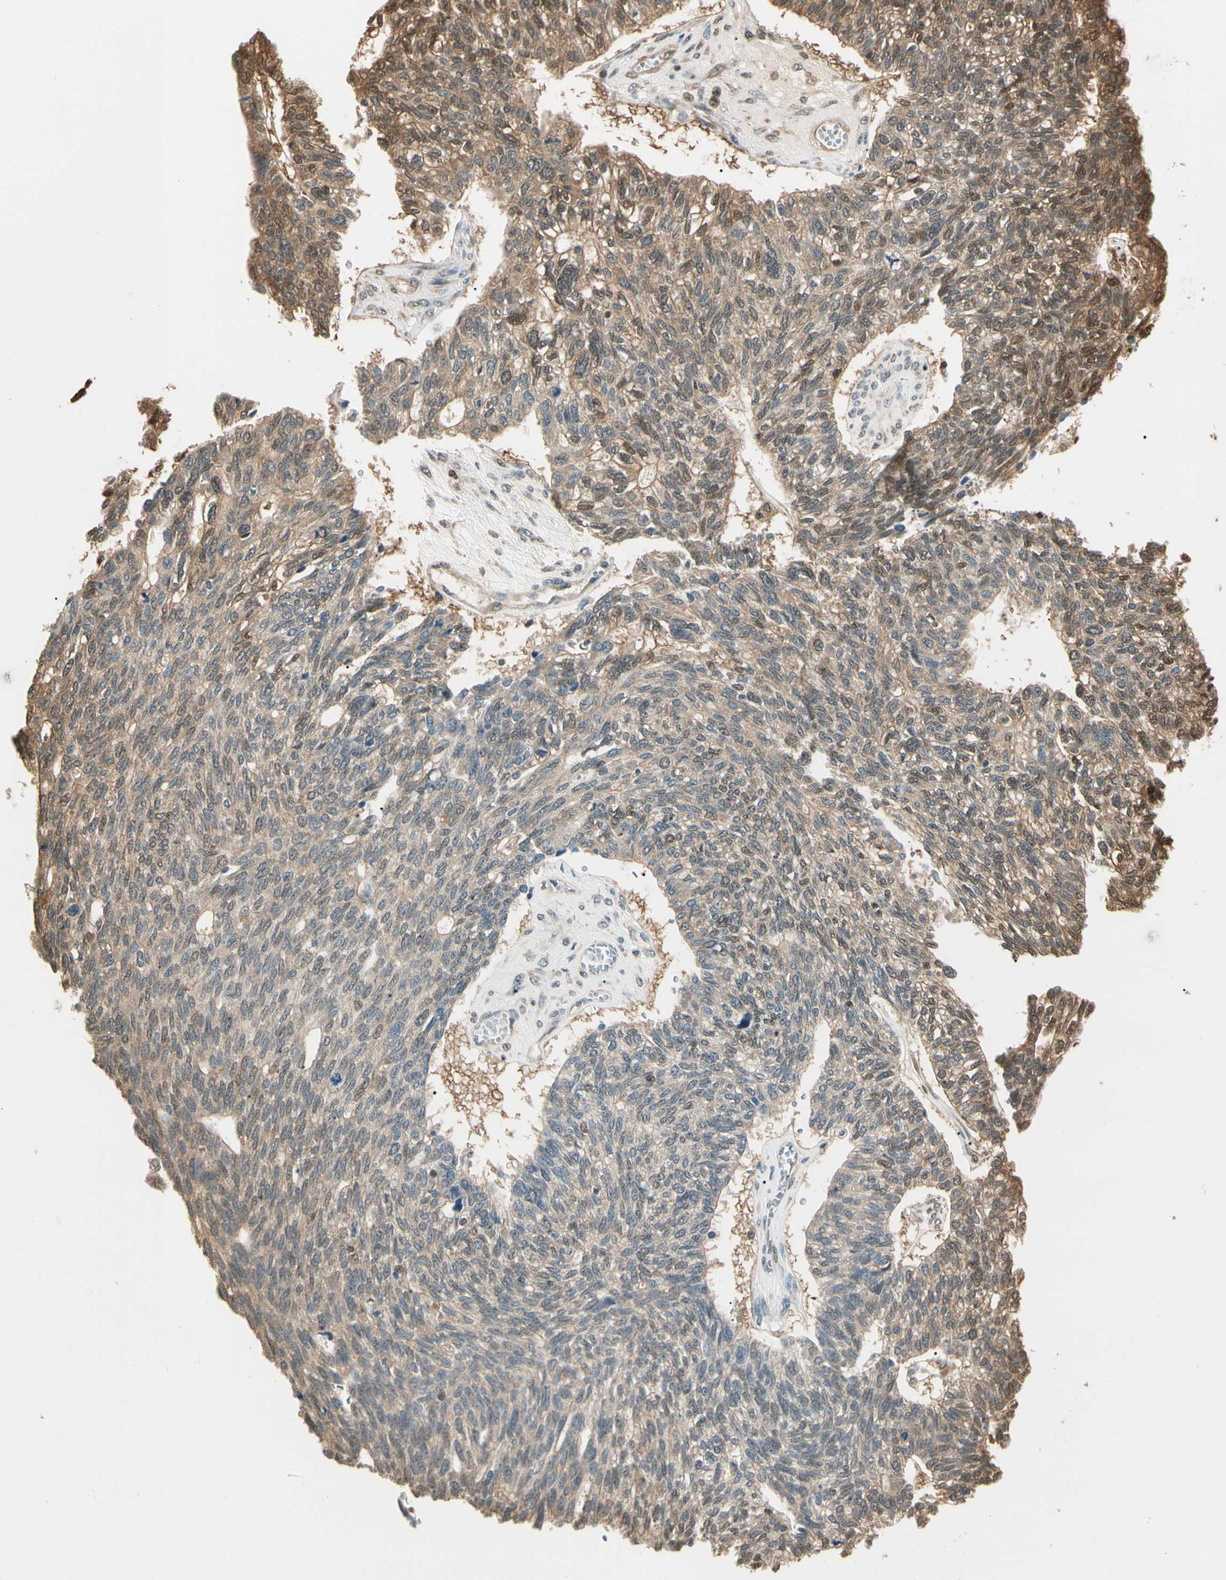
{"staining": {"intensity": "weak", "quantity": ">75%", "location": "cytoplasmic/membranous,nuclear"}, "tissue": "ovarian cancer", "cell_type": "Tumor cells", "image_type": "cancer", "snomed": [{"axis": "morphology", "description": "Cystadenocarcinoma, serous, NOS"}, {"axis": "topography", "description": "Ovary"}], "caption": "Immunohistochemical staining of ovarian cancer (serous cystadenocarcinoma) exhibits weak cytoplasmic/membranous and nuclear protein staining in about >75% of tumor cells.", "gene": "PNCK", "patient": {"sex": "female", "age": 79}}